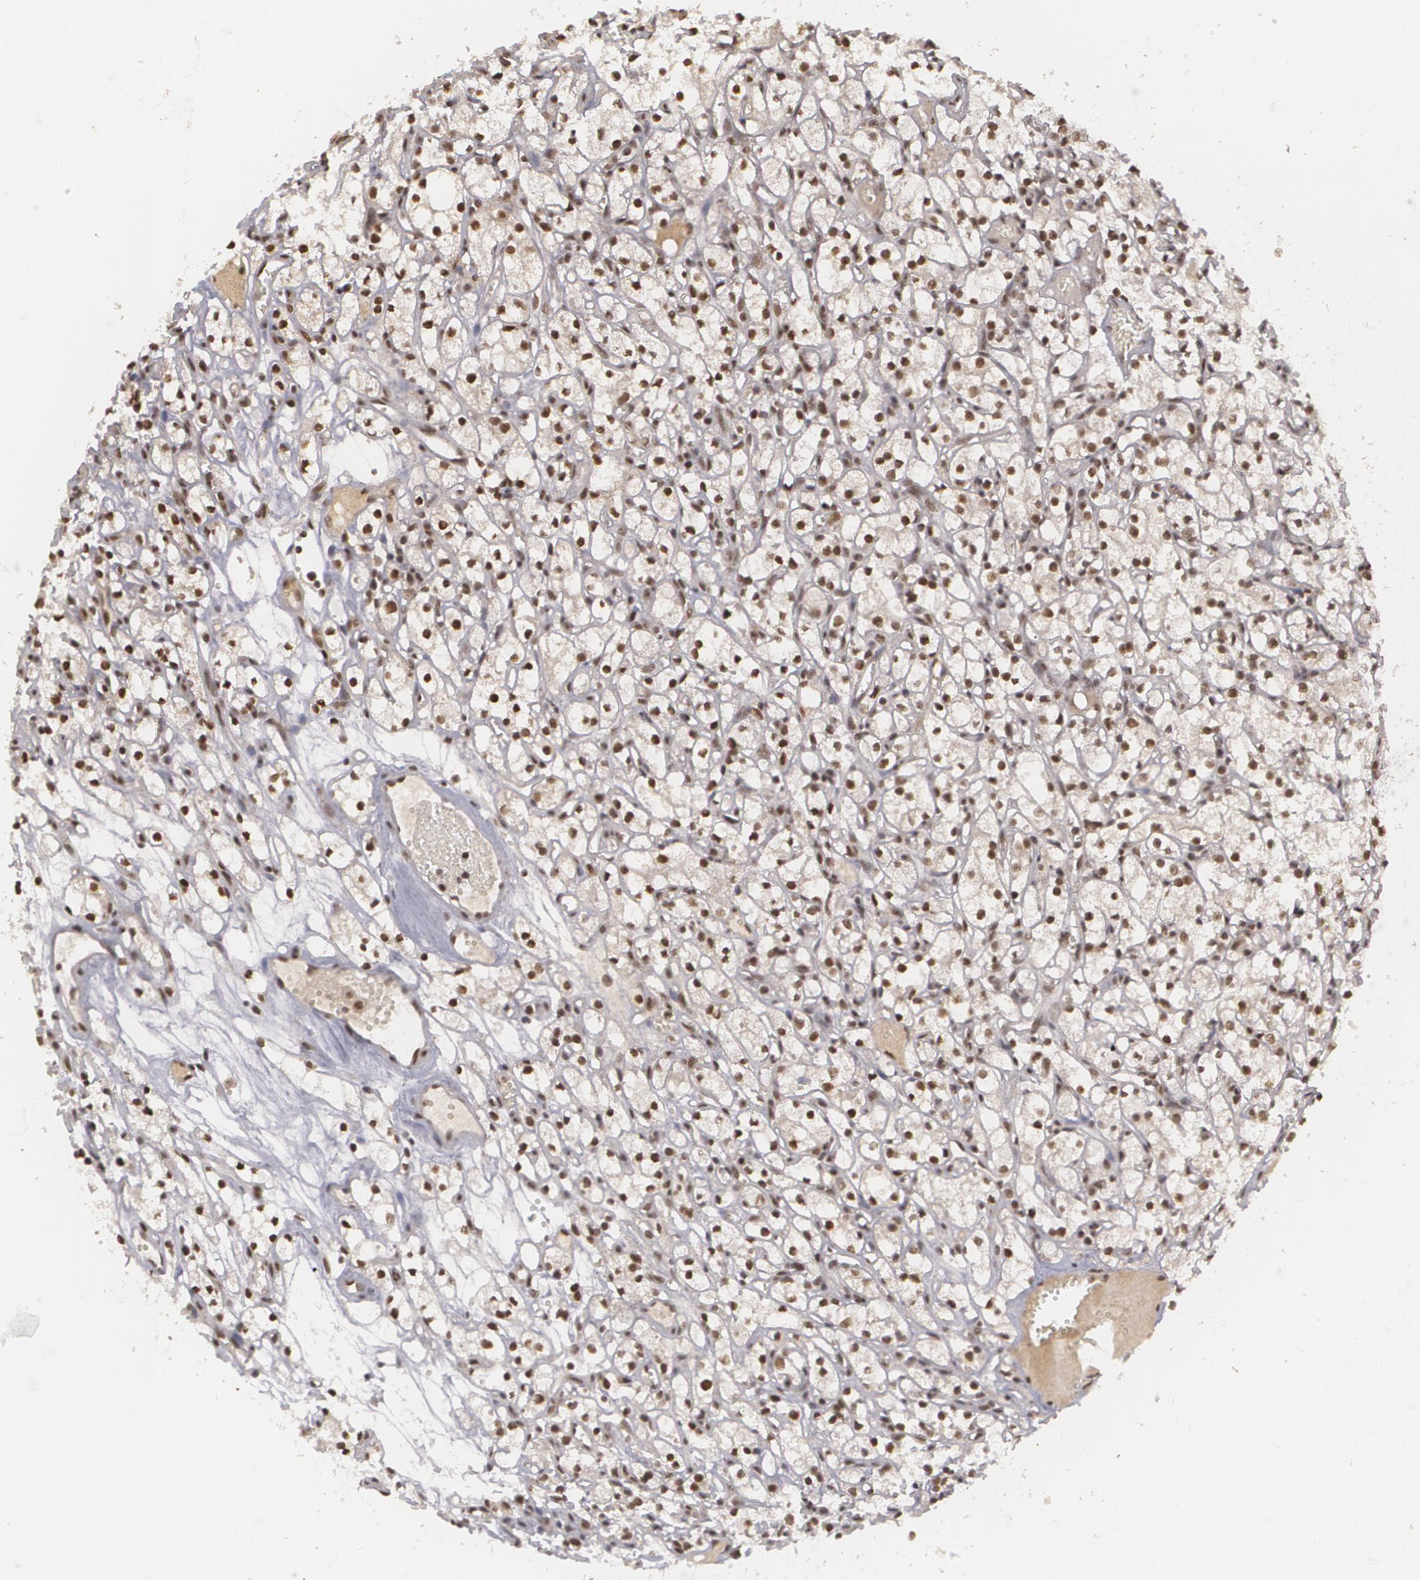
{"staining": {"intensity": "strong", "quantity": ">75%", "location": "nuclear"}, "tissue": "renal cancer", "cell_type": "Tumor cells", "image_type": "cancer", "snomed": [{"axis": "morphology", "description": "Adenocarcinoma, NOS"}, {"axis": "topography", "description": "Kidney"}], "caption": "Immunohistochemistry (IHC) of renal cancer (adenocarcinoma) demonstrates high levels of strong nuclear positivity in approximately >75% of tumor cells.", "gene": "RXRB", "patient": {"sex": "male", "age": 61}}